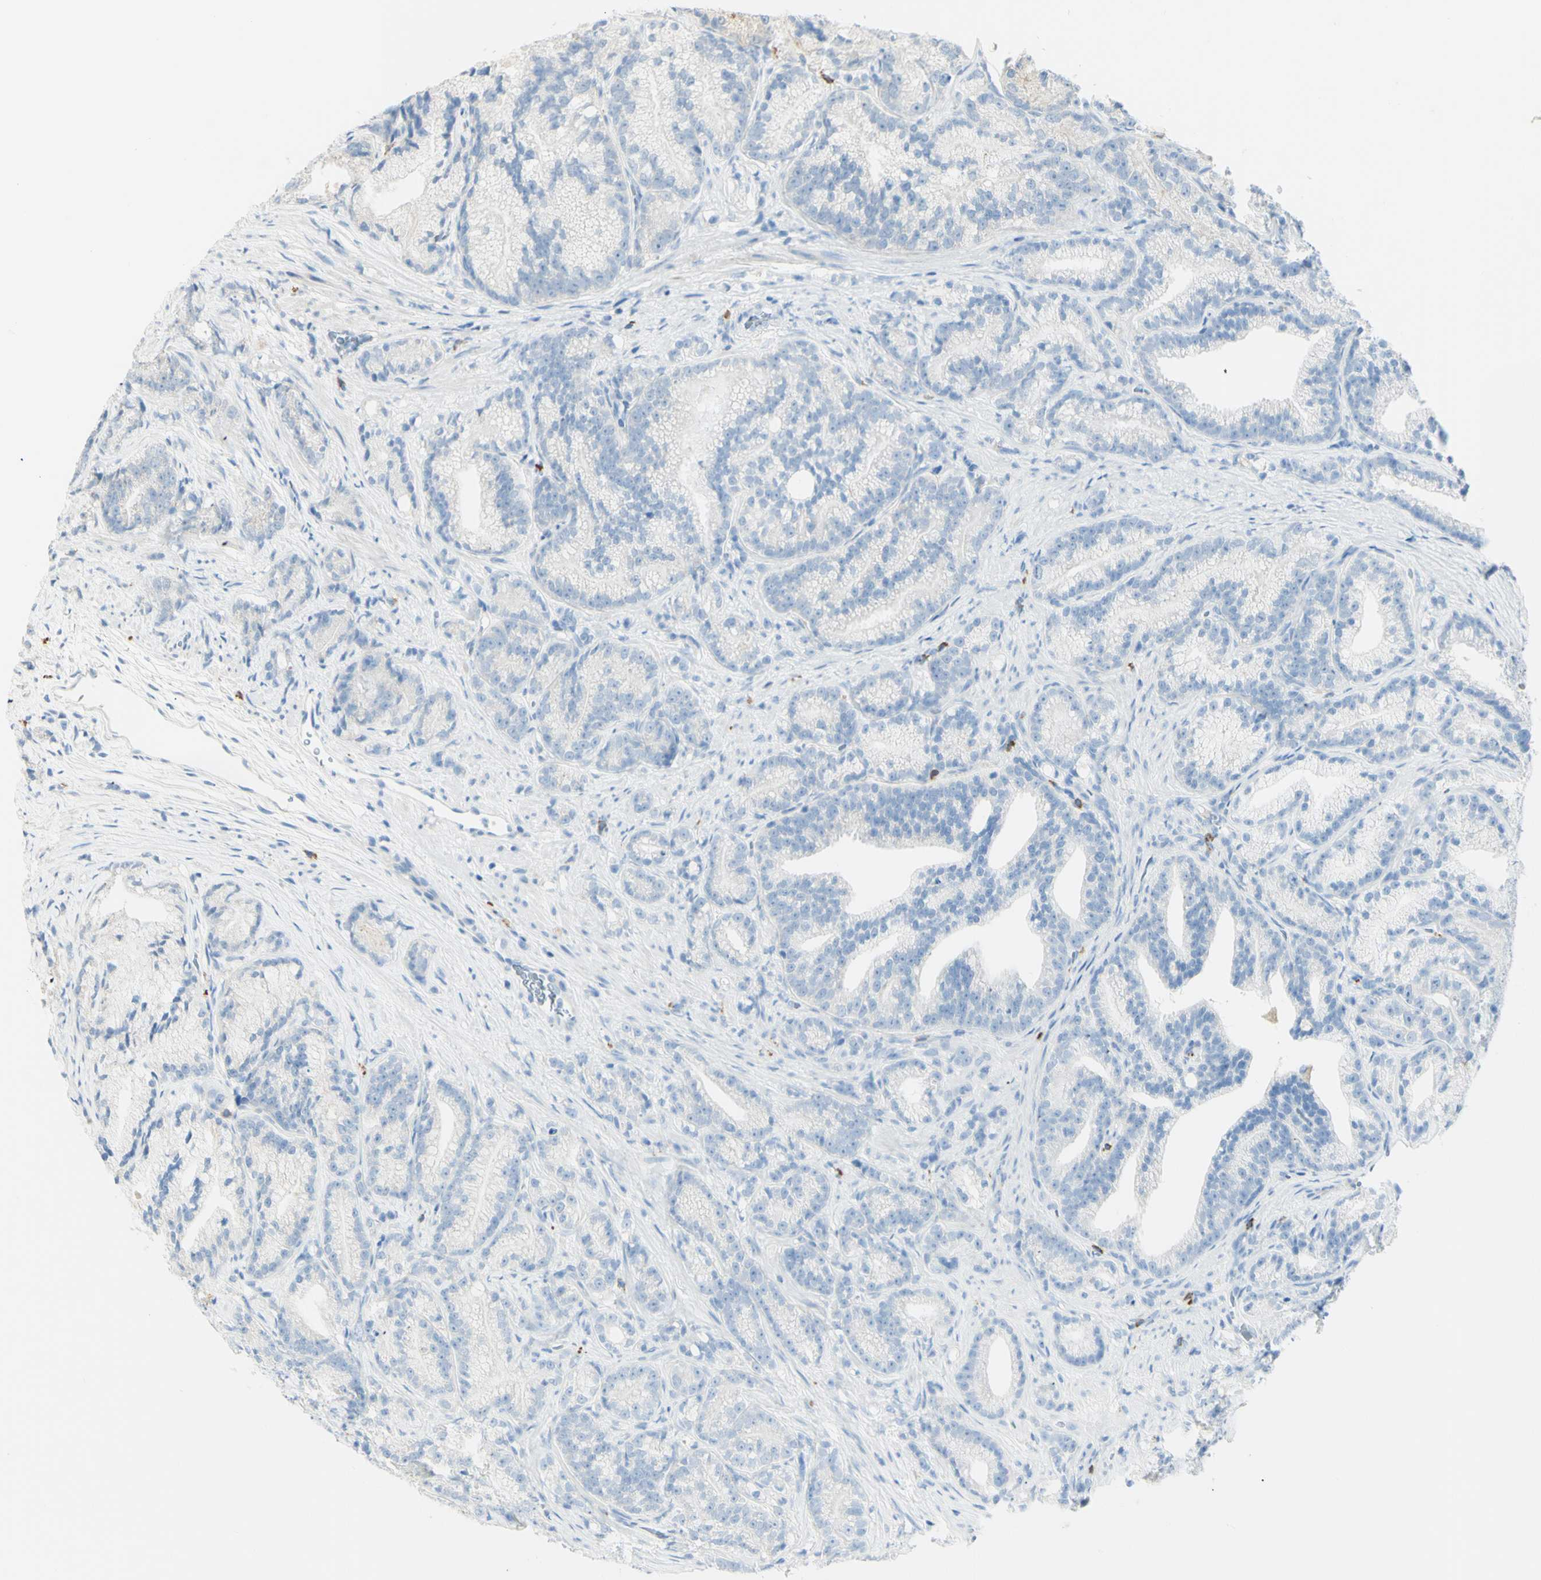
{"staining": {"intensity": "negative", "quantity": "none", "location": "none"}, "tissue": "prostate cancer", "cell_type": "Tumor cells", "image_type": "cancer", "snomed": [{"axis": "morphology", "description": "Adenocarcinoma, Low grade"}, {"axis": "topography", "description": "Prostate"}], "caption": "Tumor cells are negative for protein expression in human prostate adenocarcinoma (low-grade).", "gene": "LETM1", "patient": {"sex": "male", "age": 89}}